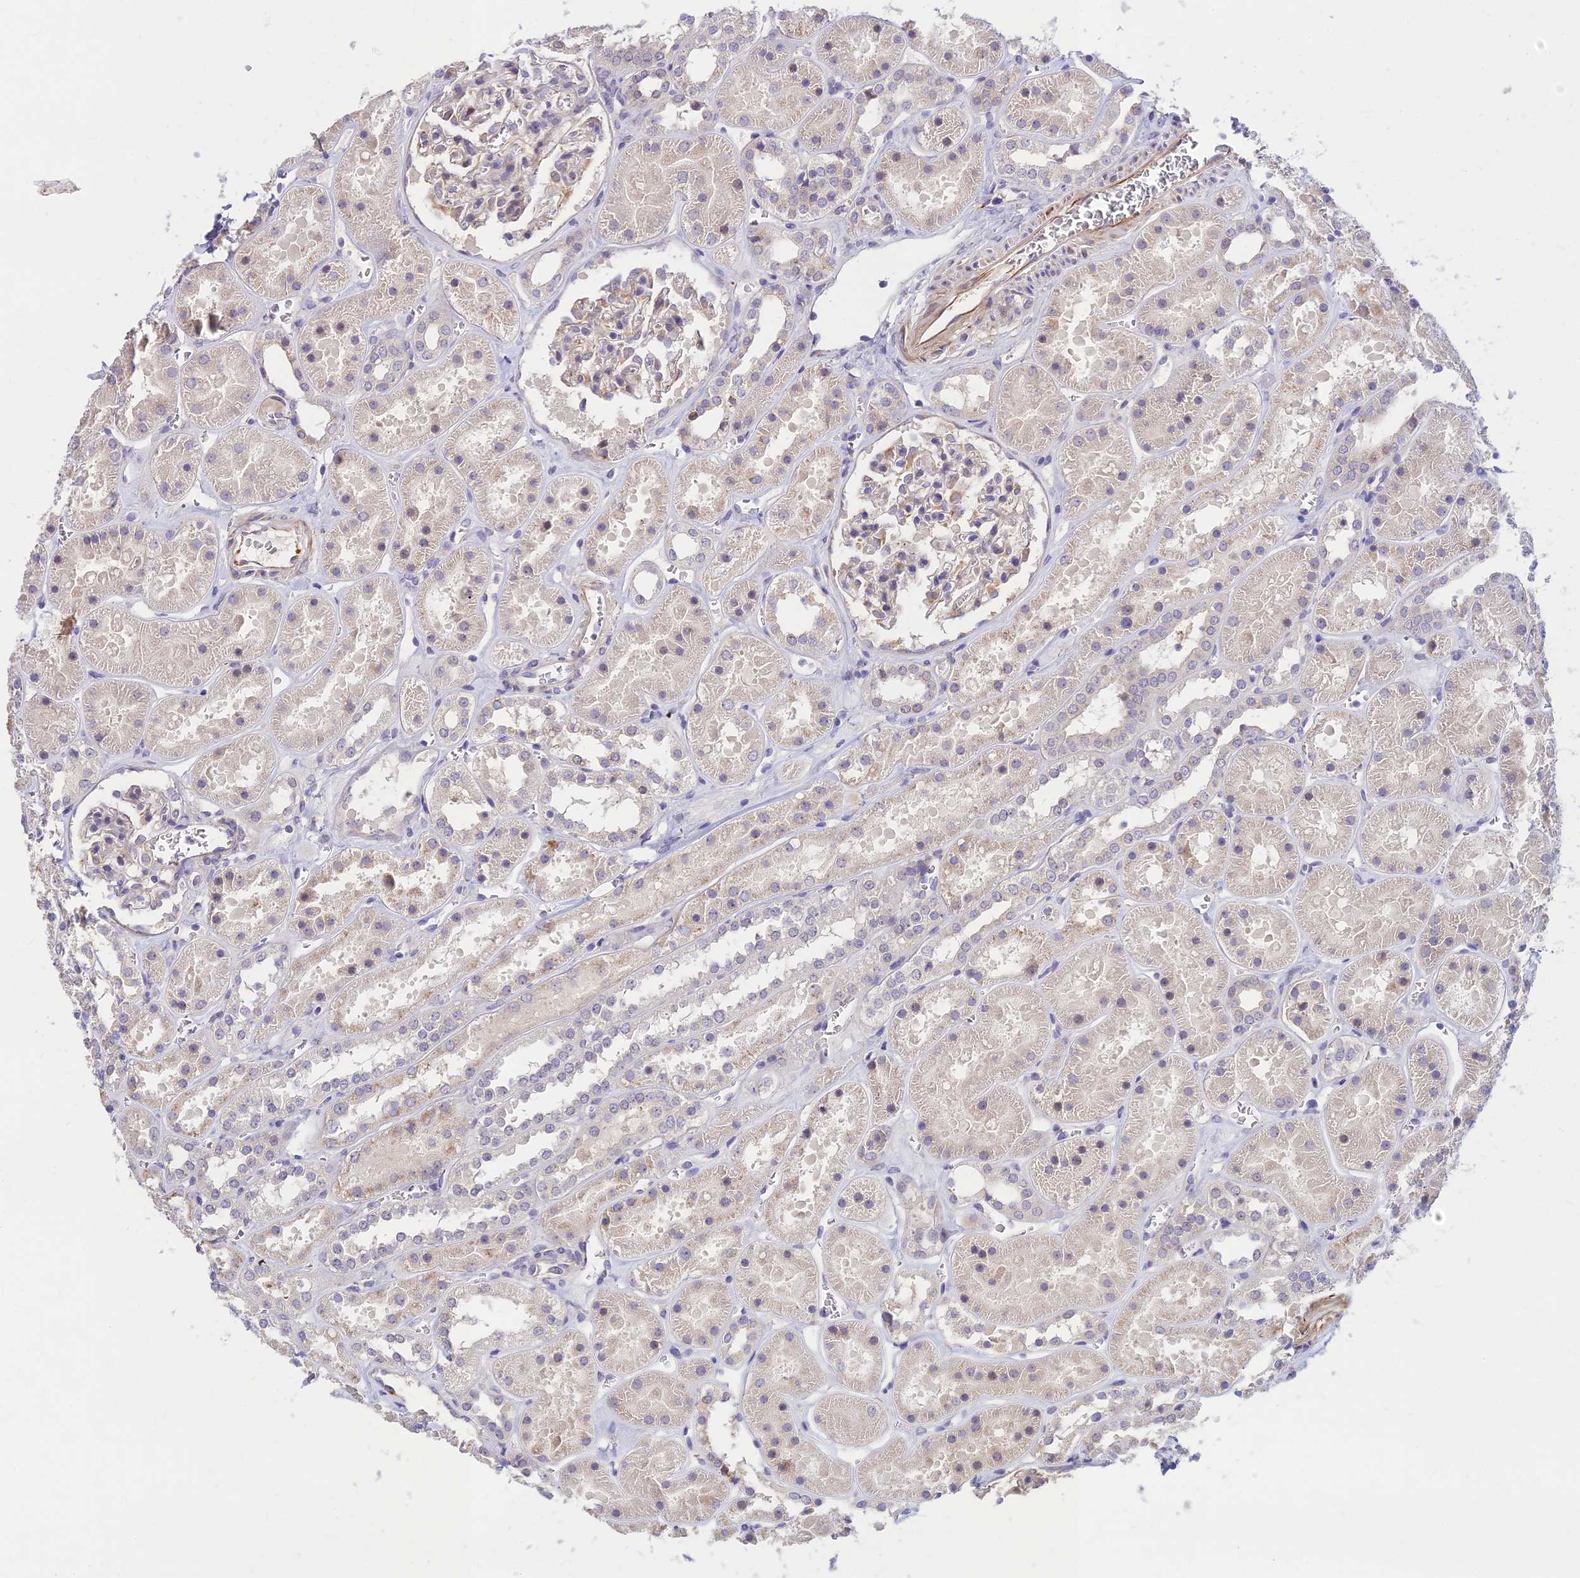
{"staining": {"intensity": "negative", "quantity": "none", "location": "none"}, "tissue": "kidney", "cell_type": "Cells in glomeruli", "image_type": "normal", "snomed": [{"axis": "morphology", "description": "Normal tissue, NOS"}, {"axis": "topography", "description": "Kidney"}], "caption": "The histopathology image shows no staining of cells in glomeruli in benign kidney. Nuclei are stained in blue.", "gene": "ST8SIA5", "patient": {"sex": "female", "age": 41}}